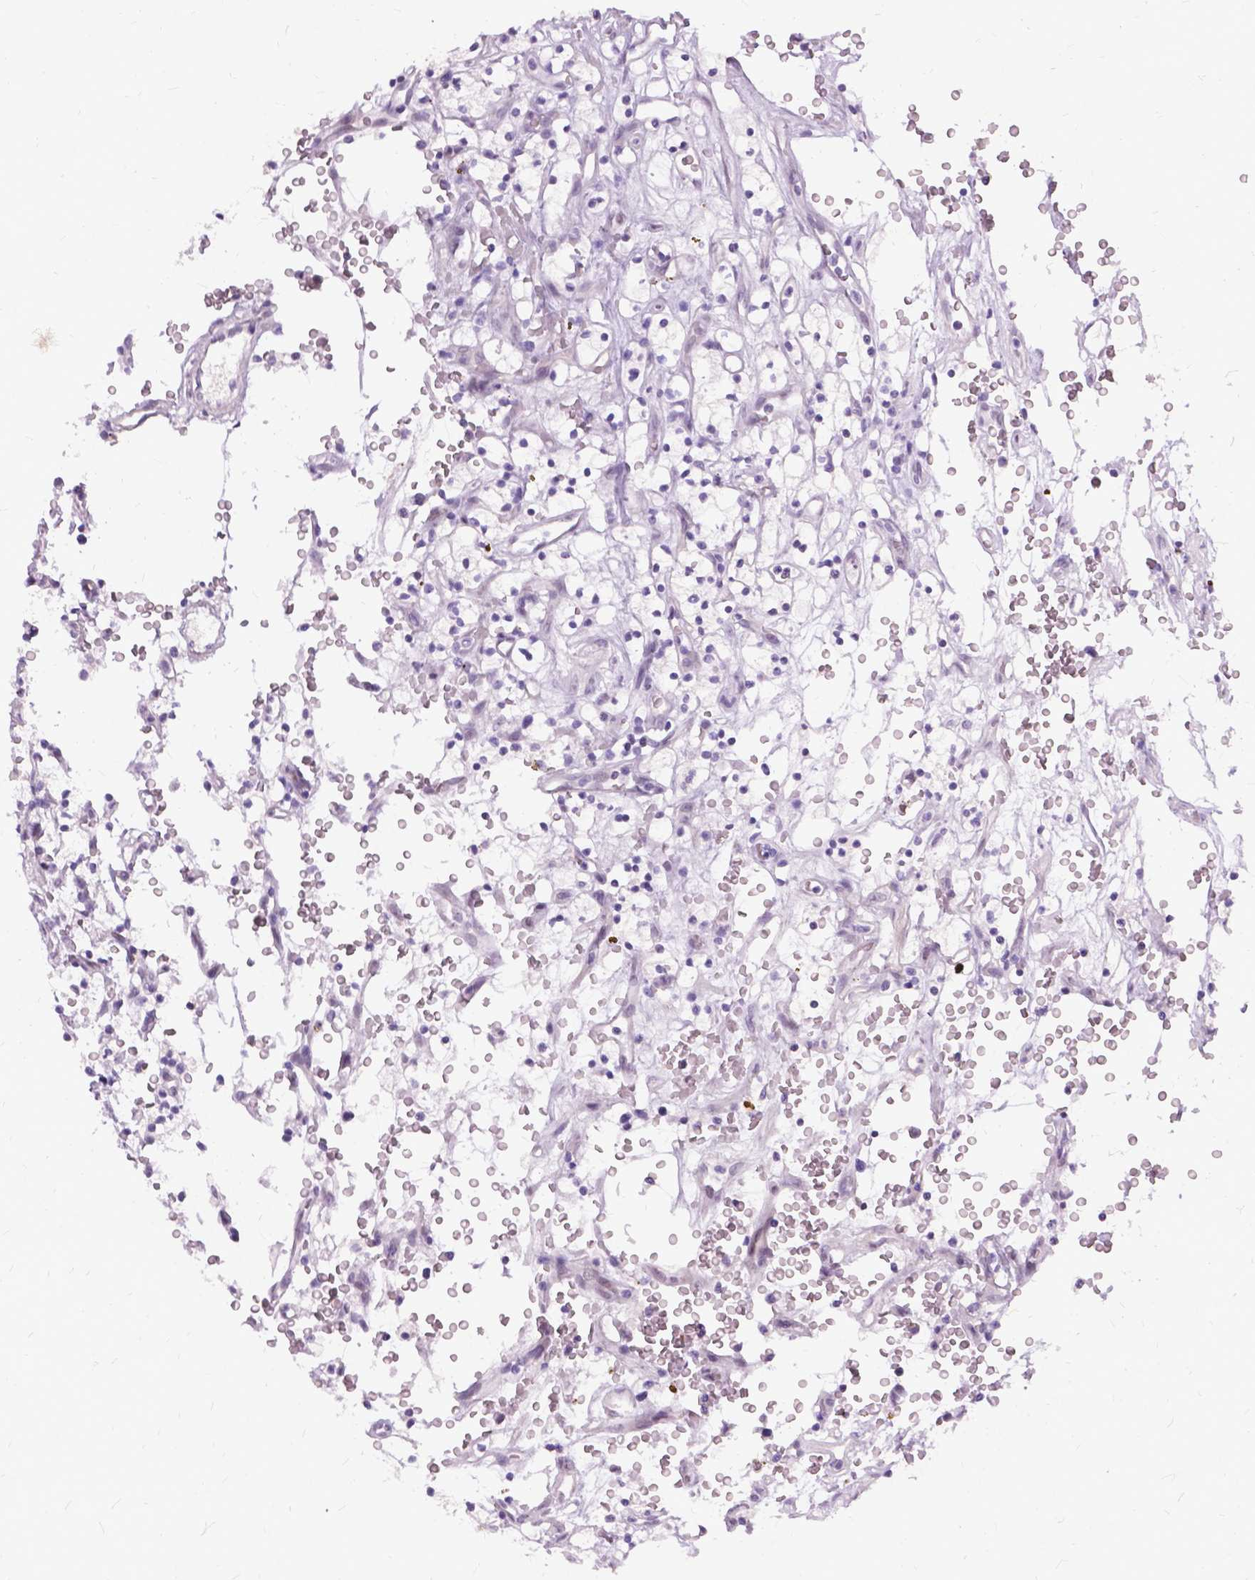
{"staining": {"intensity": "negative", "quantity": "none", "location": "none"}, "tissue": "renal cancer", "cell_type": "Tumor cells", "image_type": "cancer", "snomed": [{"axis": "morphology", "description": "Adenocarcinoma, NOS"}, {"axis": "topography", "description": "Kidney"}], "caption": "Tumor cells show no significant protein positivity in renal cancer (adenocarcinoma). (DAB (3,3'-diaminobenzidine) immunohistochemistry visualized using brightfield microscopy, high magnification).", "gene": "PROB1", "patient": {"sex": "female", "age": 64}}